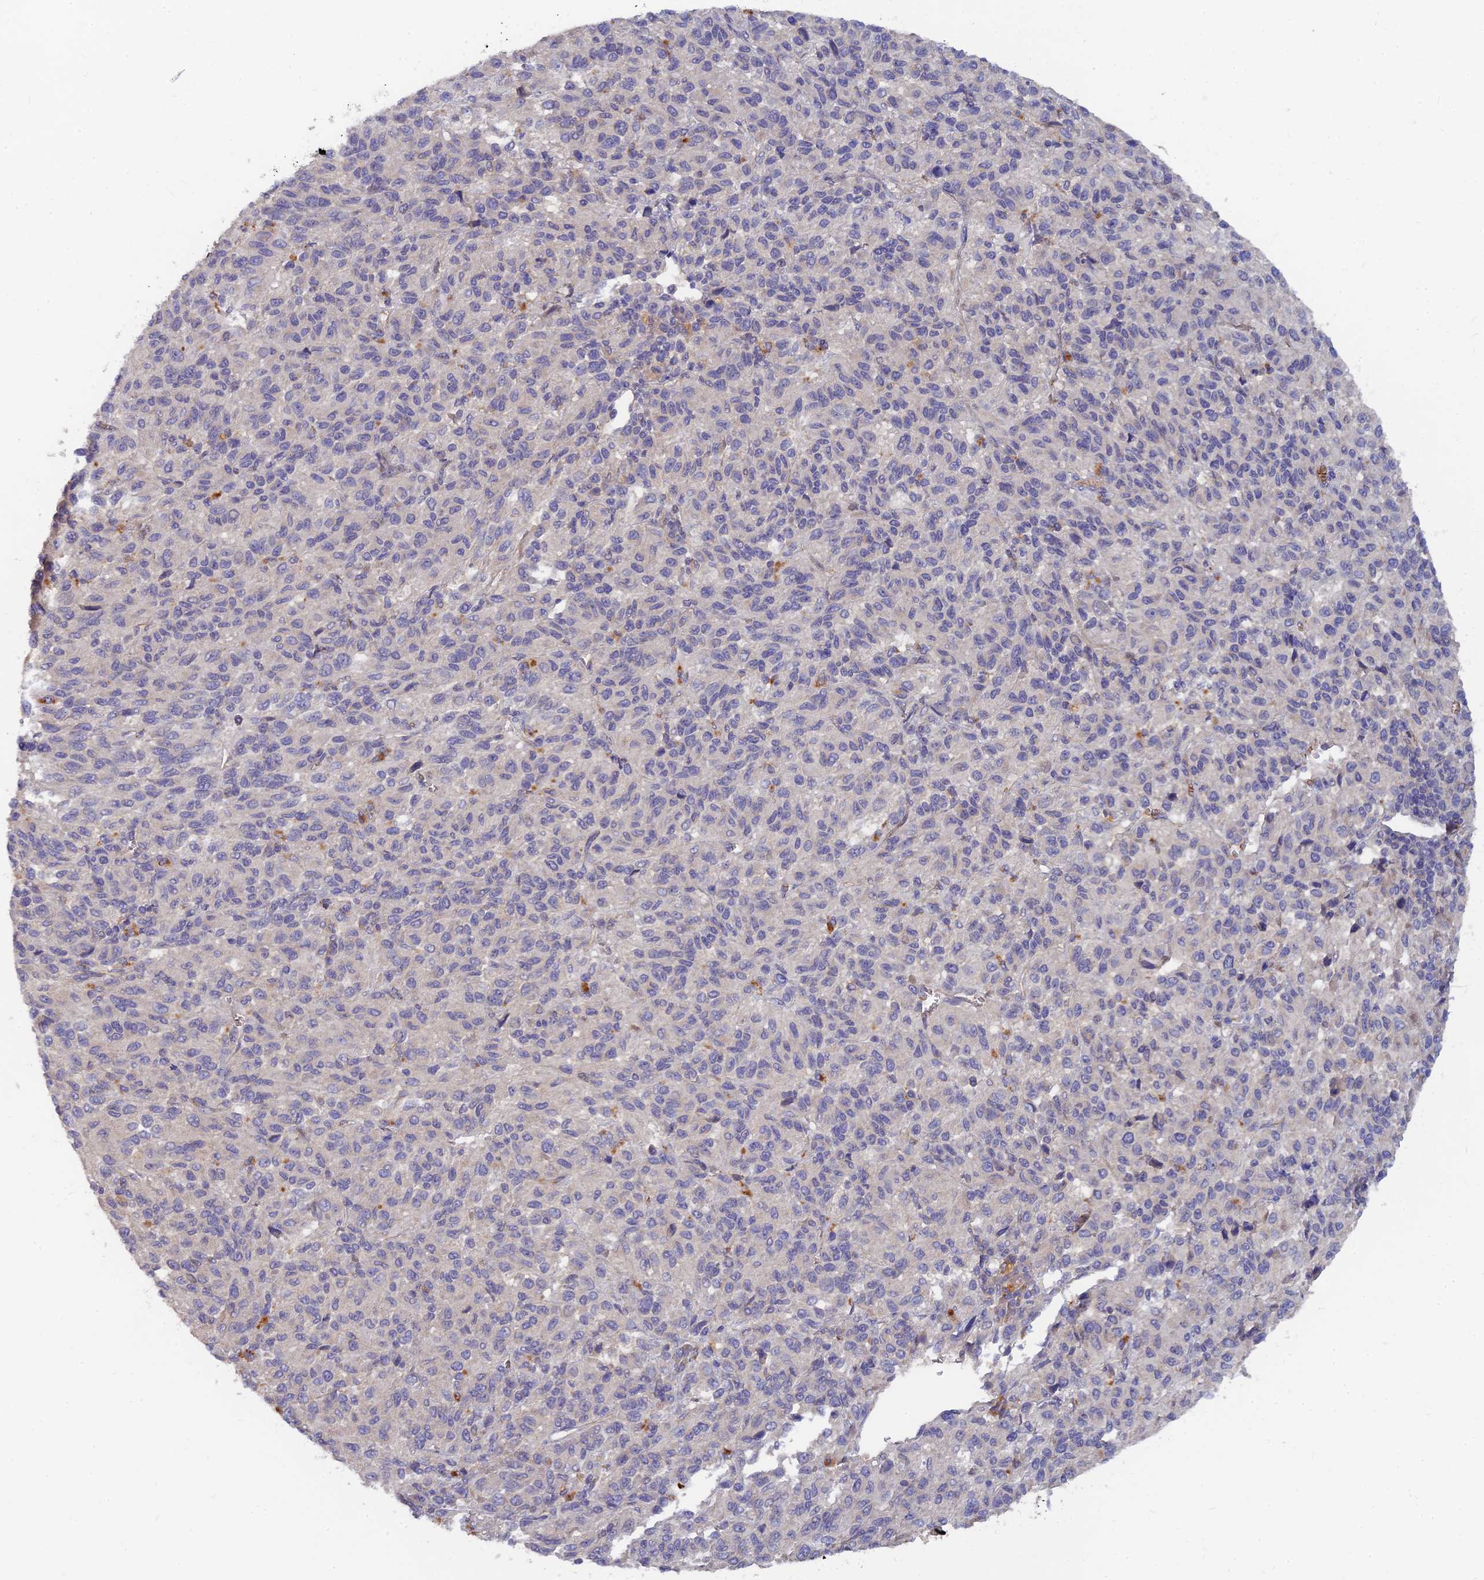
{"staining": {"intensity": "negative", "quantity": "none", "location": "none"}, "tissue": "melanoma", "cell_type": "Tumor cells", "image_type": "cancer", "snomed": [{"axis": "morphology", "description": "Malignant melanoma, Metastatic site"}, {"axis": "topography", "description": "Lung"}], "caption": "The photomicrograph displays no staining of tumor cells in melanoma.", "gene": "ARRDC1", "patient": {"sex": "male", "age": 64}}